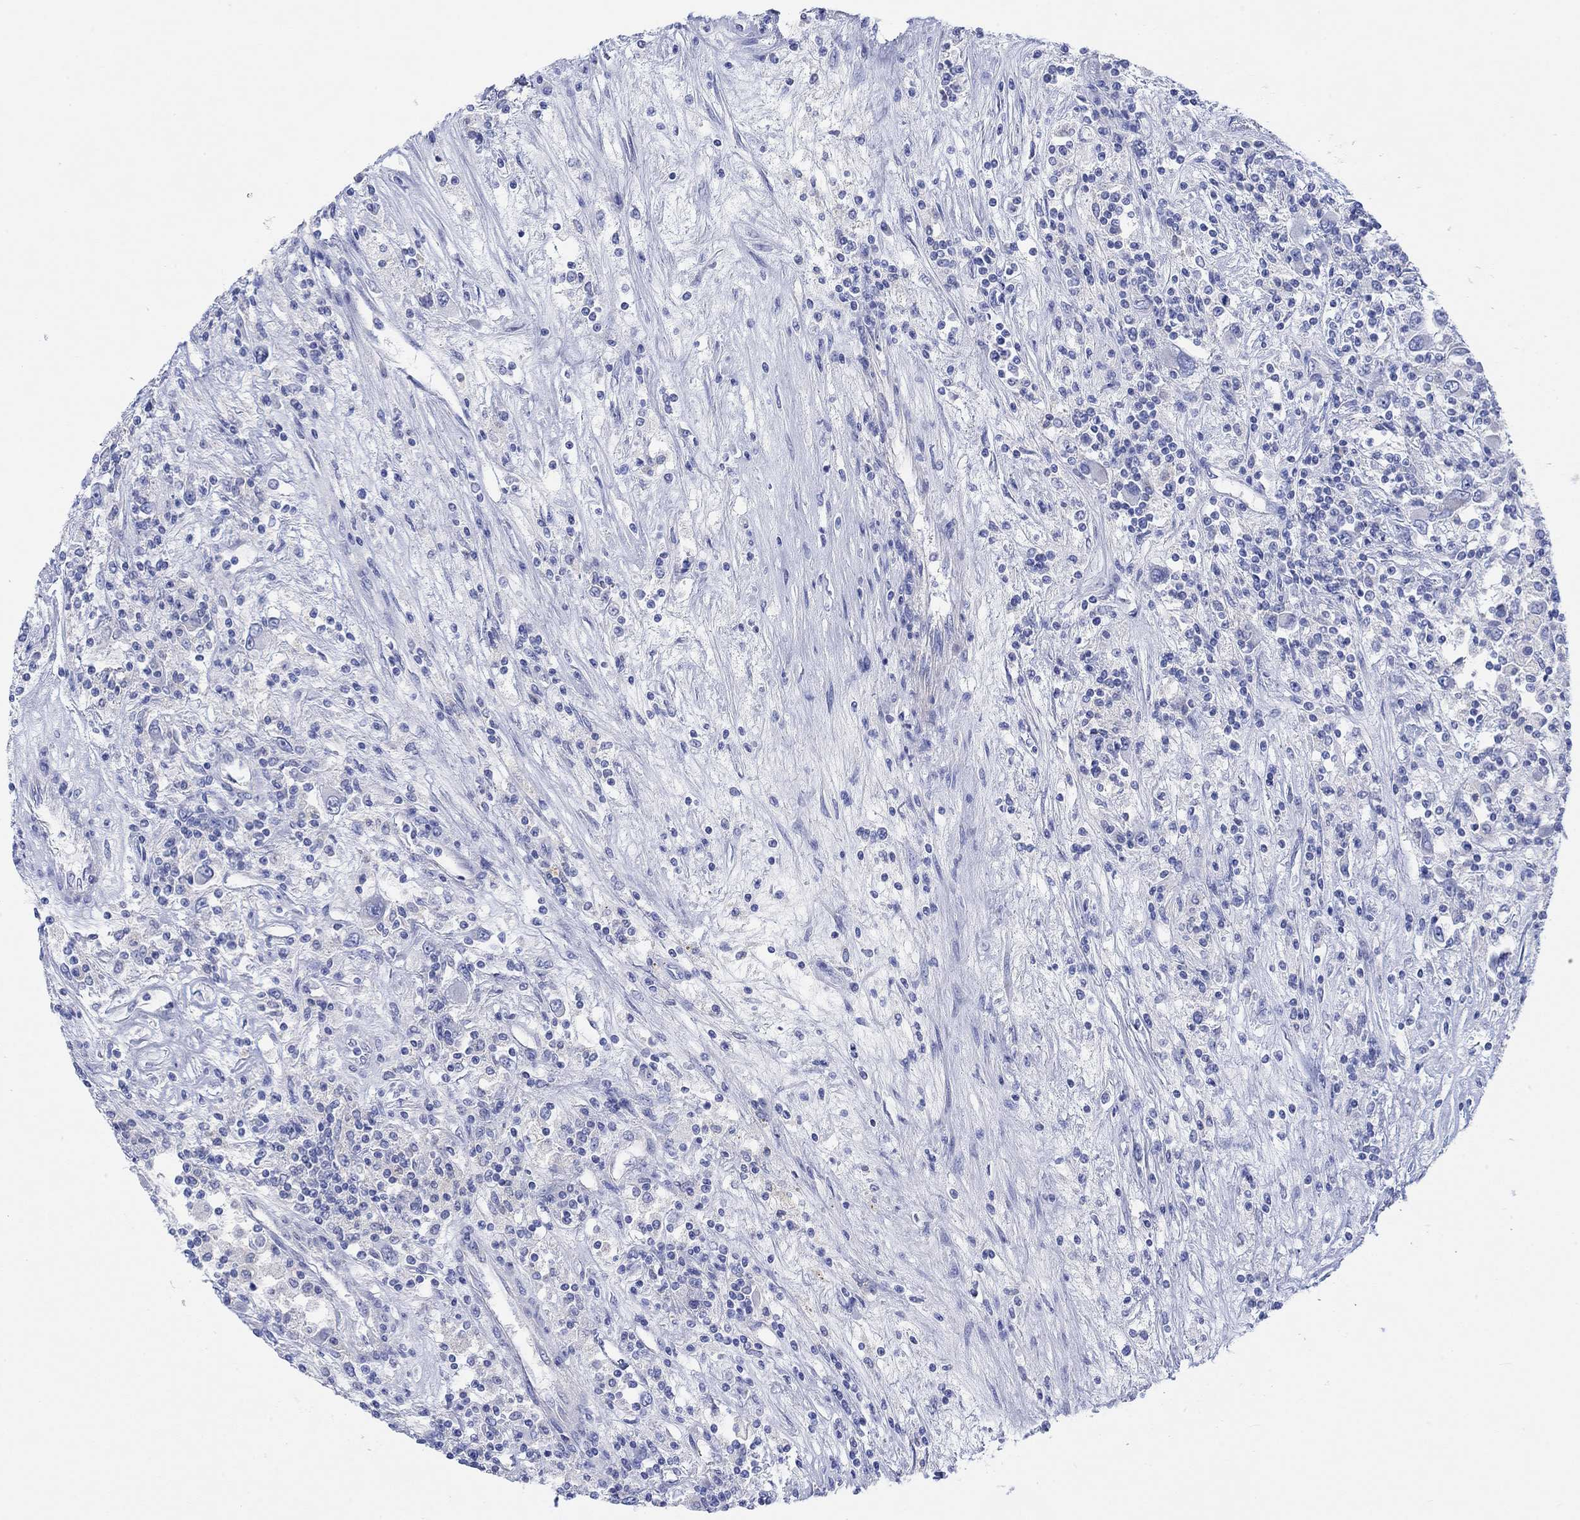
{"staining": {"intensity": "negative", "quantity": "none", "location": "none"}, "tissue": "renal cancer", "cell_type": "Tumor cells", "image_type": "cancer", "snomed": [{"axis": "morphology", "description": "Adenocarcinoma, NOS"}, {"axis": "topography", "description": "Kidney"}], "caption": "This is an IHC micrograph of renal cancer (adenocarcinoma). There is no positivity in tumor cells.", "gene": "REEP6", "patient": {"sex": "female", "age": 67}}